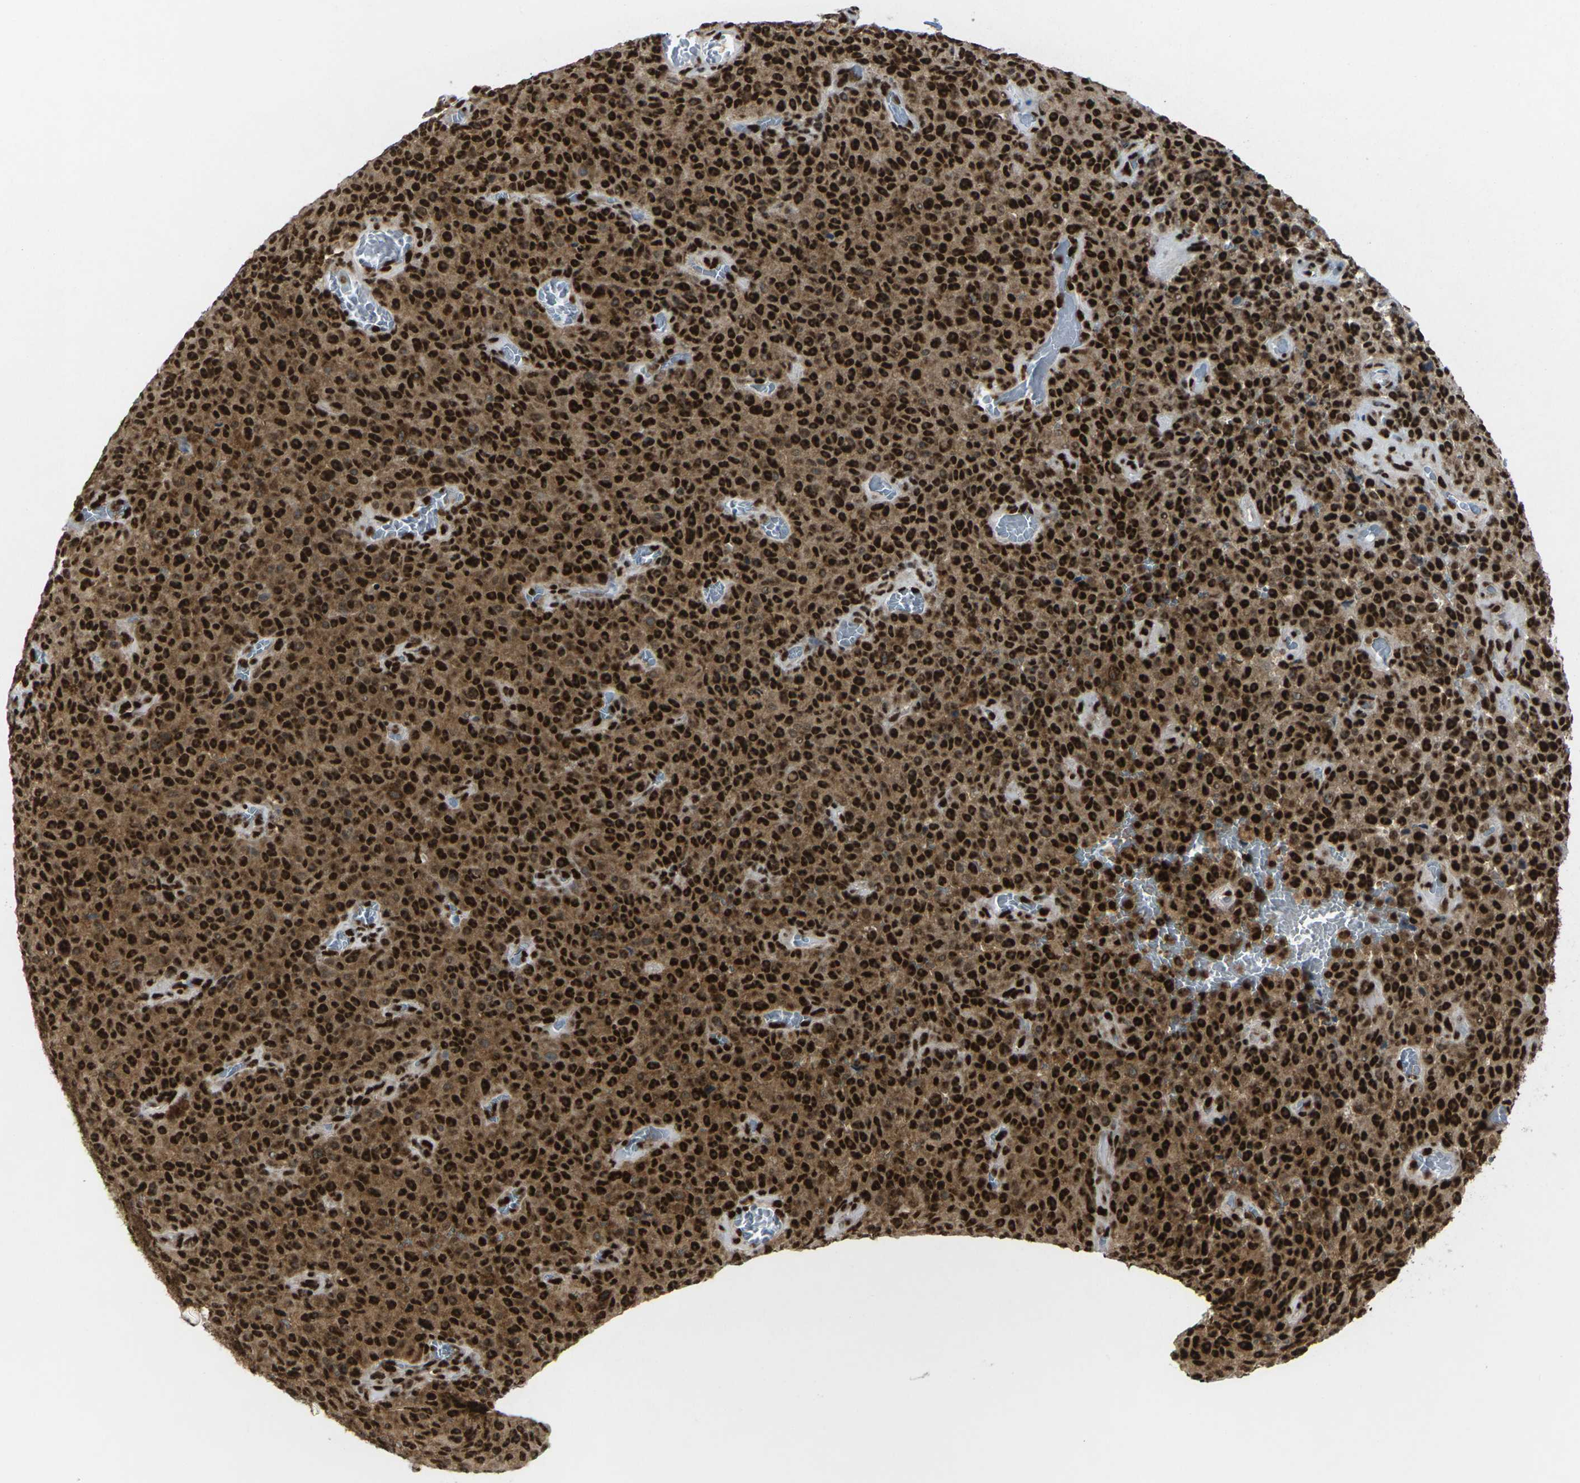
{"staining": {"intensity": "strong", "quantity": ">75%", "location": "cytoplasmic/membranous,nuclear"}, "tissue": "melanoma", "cell_type": "Tumor cells", "image_type": "cancer", "snomed": [{"axis": "morphology", "description": "Malignant melanoma, NOS"}, {"axis": "topography", "description": "Skin"}], "caption": "Protein analysis of malignant melanoma tissue displays strong cytoplasmic/membranous and nuclear expression in approximately >75% of tumor cells. (IHC, brightfield microscopy, high magnification).", "gene": "MAGOH", "patient": {"sex": "female", "age": 82}}